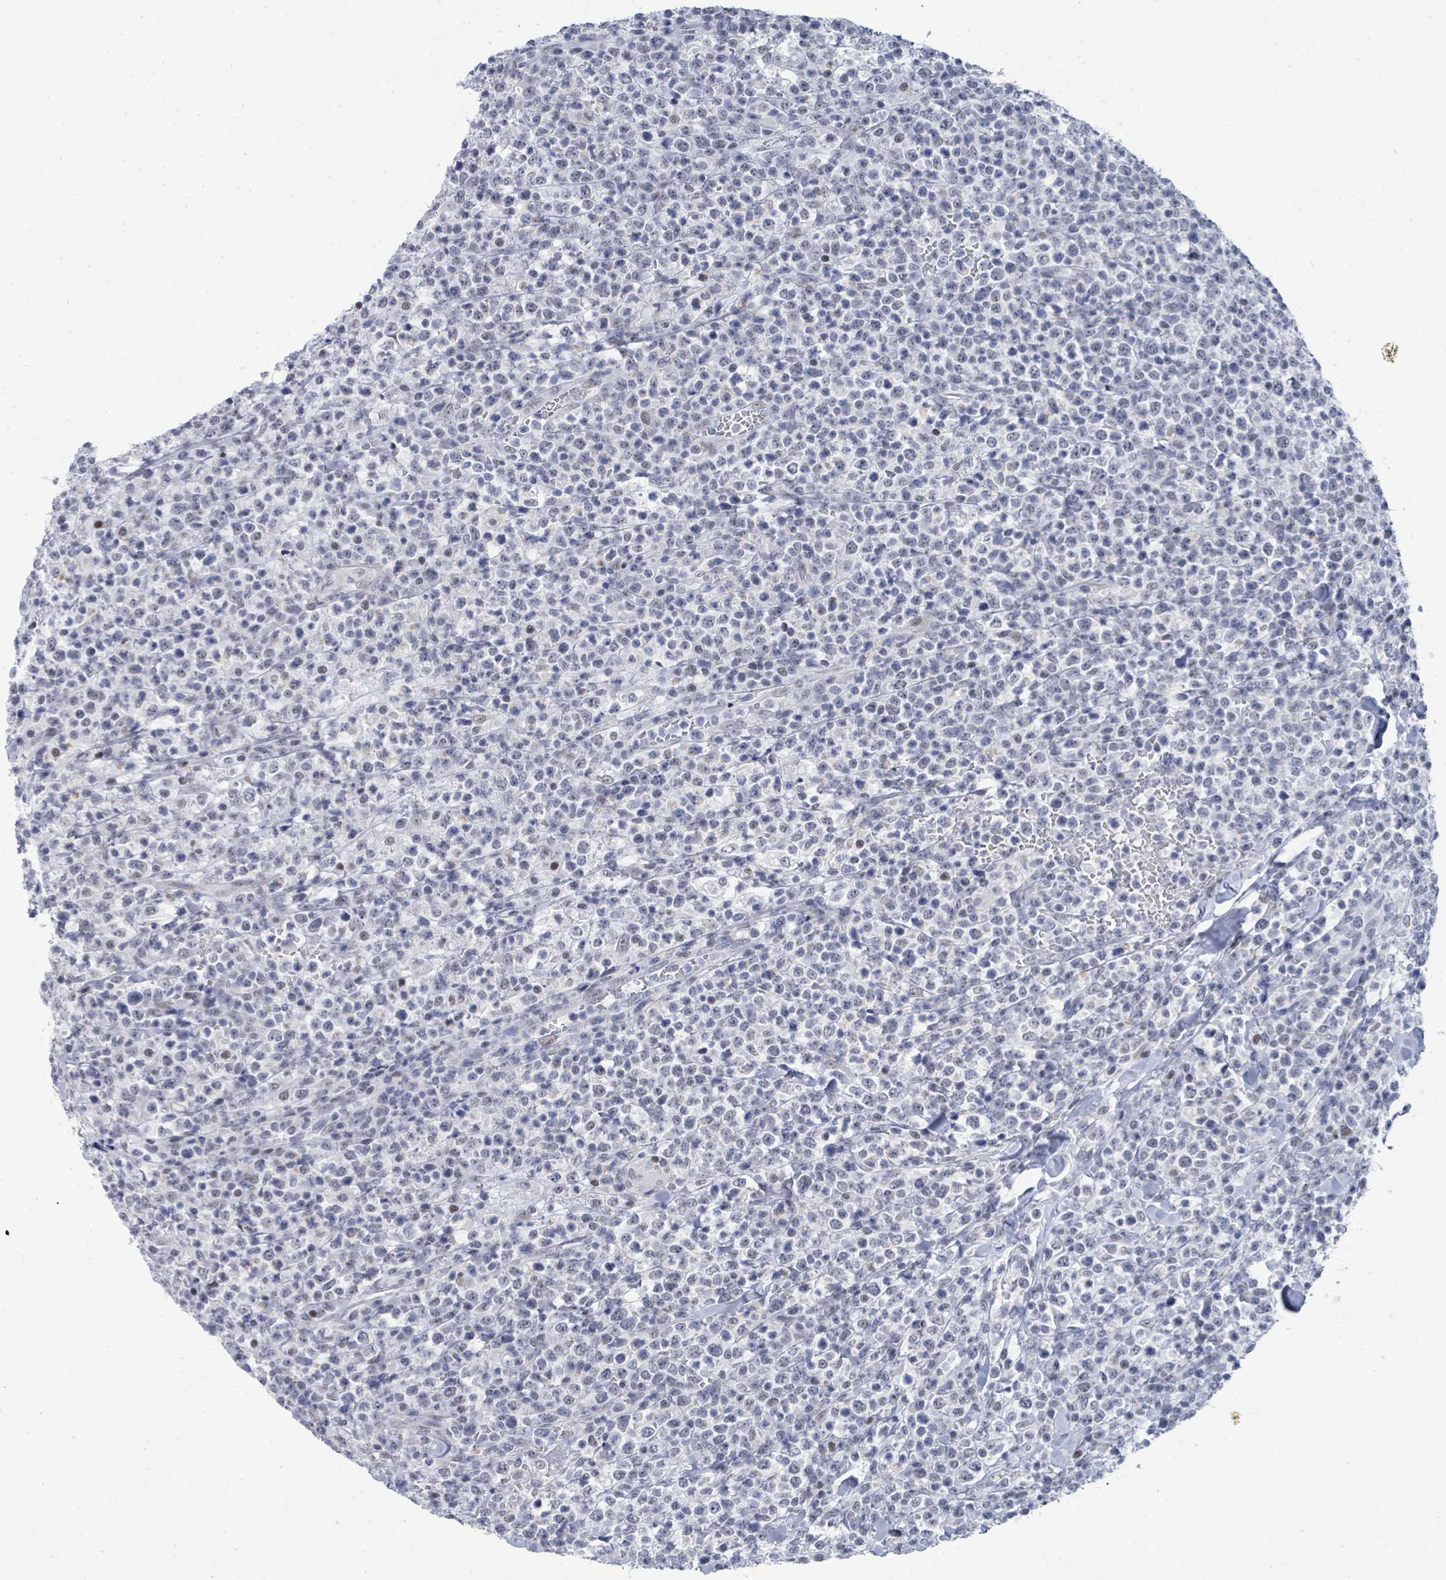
{"staining": {"intensity": "negative", "quantity": "none", "location": "none"}, "tissue": "lymphoma", "cell_type": "Tumor cells", "image_type": "cancer", "snomed": [{"axis": "morphology", "description": "Malignant lymphoma, non-Hodgkin's type, High grade"}, {"axis": "topography", "description": "Colon"}], "caption": "IHC of lymphoma shows no staining in tumor cells.", "gene": "CT45A5", "patient": {"sex": "female", "age": 53}}